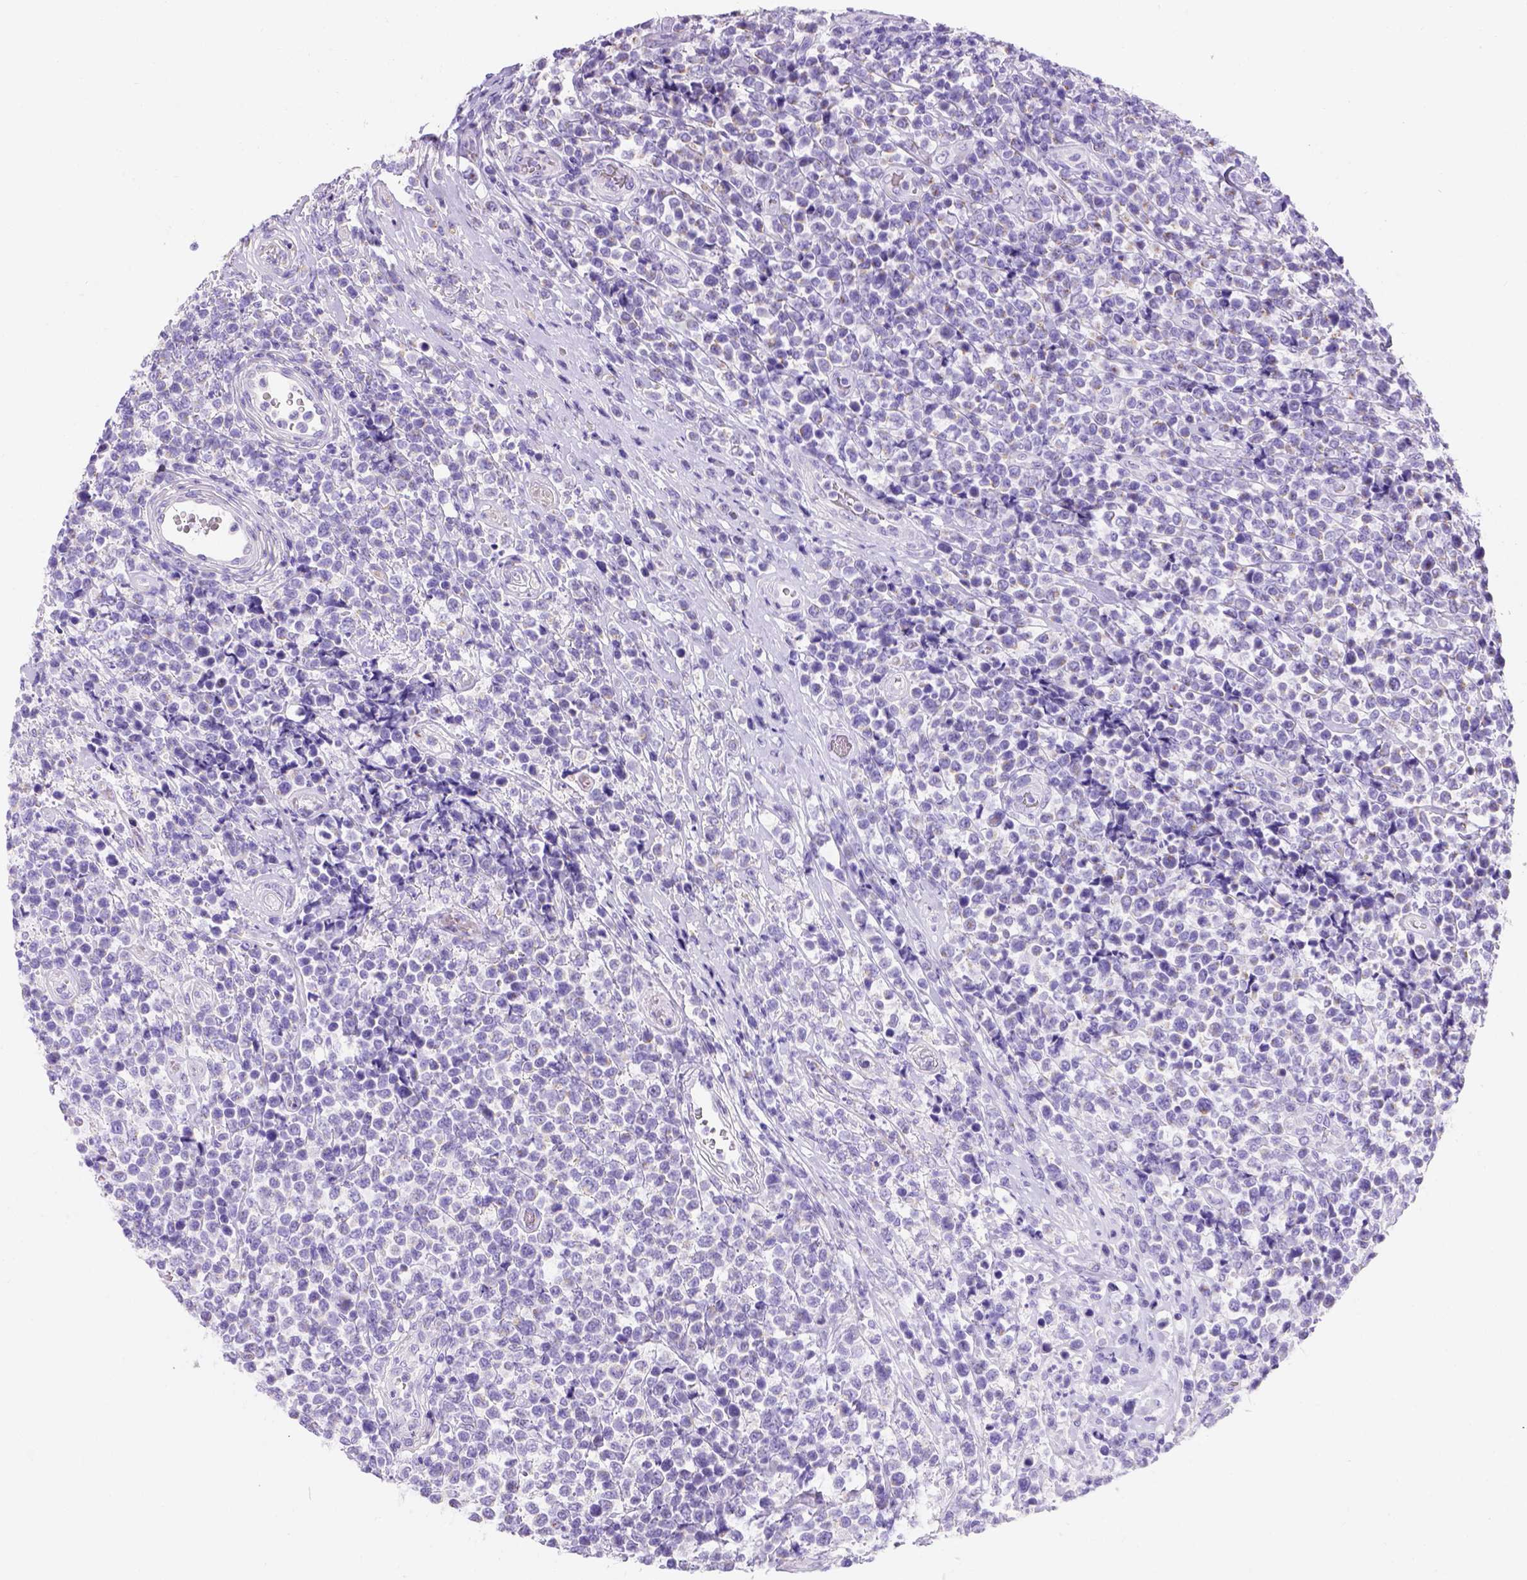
{"staining": {"intensity": "negative", "quantity": "none", "location": "none"}, "tissue": "lymphoma", "cell_type": "Tumor cells", "image_type": "cancer", "snomed": [{"axis": "morphology", "description": "Malignant lymphoma, non-Hodgkin's type, High grade"}, {"axis": "topography", "description": "Soft tissue"}], "caption": "A high-resolution photomicrograph shows immunohistochemistry staining of malignant lymphoma, non-Hodgkin's type (high-grade), which displays no significant staining in tumor cells.", "gene": "PHF7", "patient": {"sex": "female", "age": 56}}